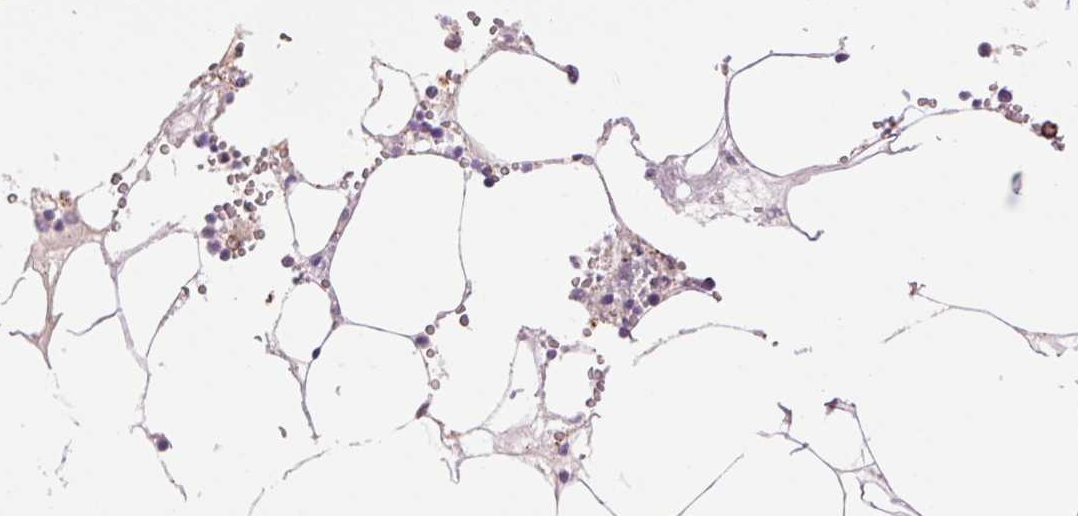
{"staining": {"intensity": "strong", "quantity": "25%-75%", "location": "cytoplasmic/membranous"}, "tissue": "bone marrow", "cell_type": "Hematopoietic cells", "image_type": "normal", "snomed": [{"axis": "morphology", "description": "Normal tissue, NOS"}, {"axis": "topography", "description": "Bone marrow"}], "caption": "Human bone marrow stained for a protein (brown) demonstrates strong cytoplasmic/membranous positive positivity in about 25%-75% of hematopoietic cells.", "gene": "MPO", "patient": {"sex": "male", "age": 54}}